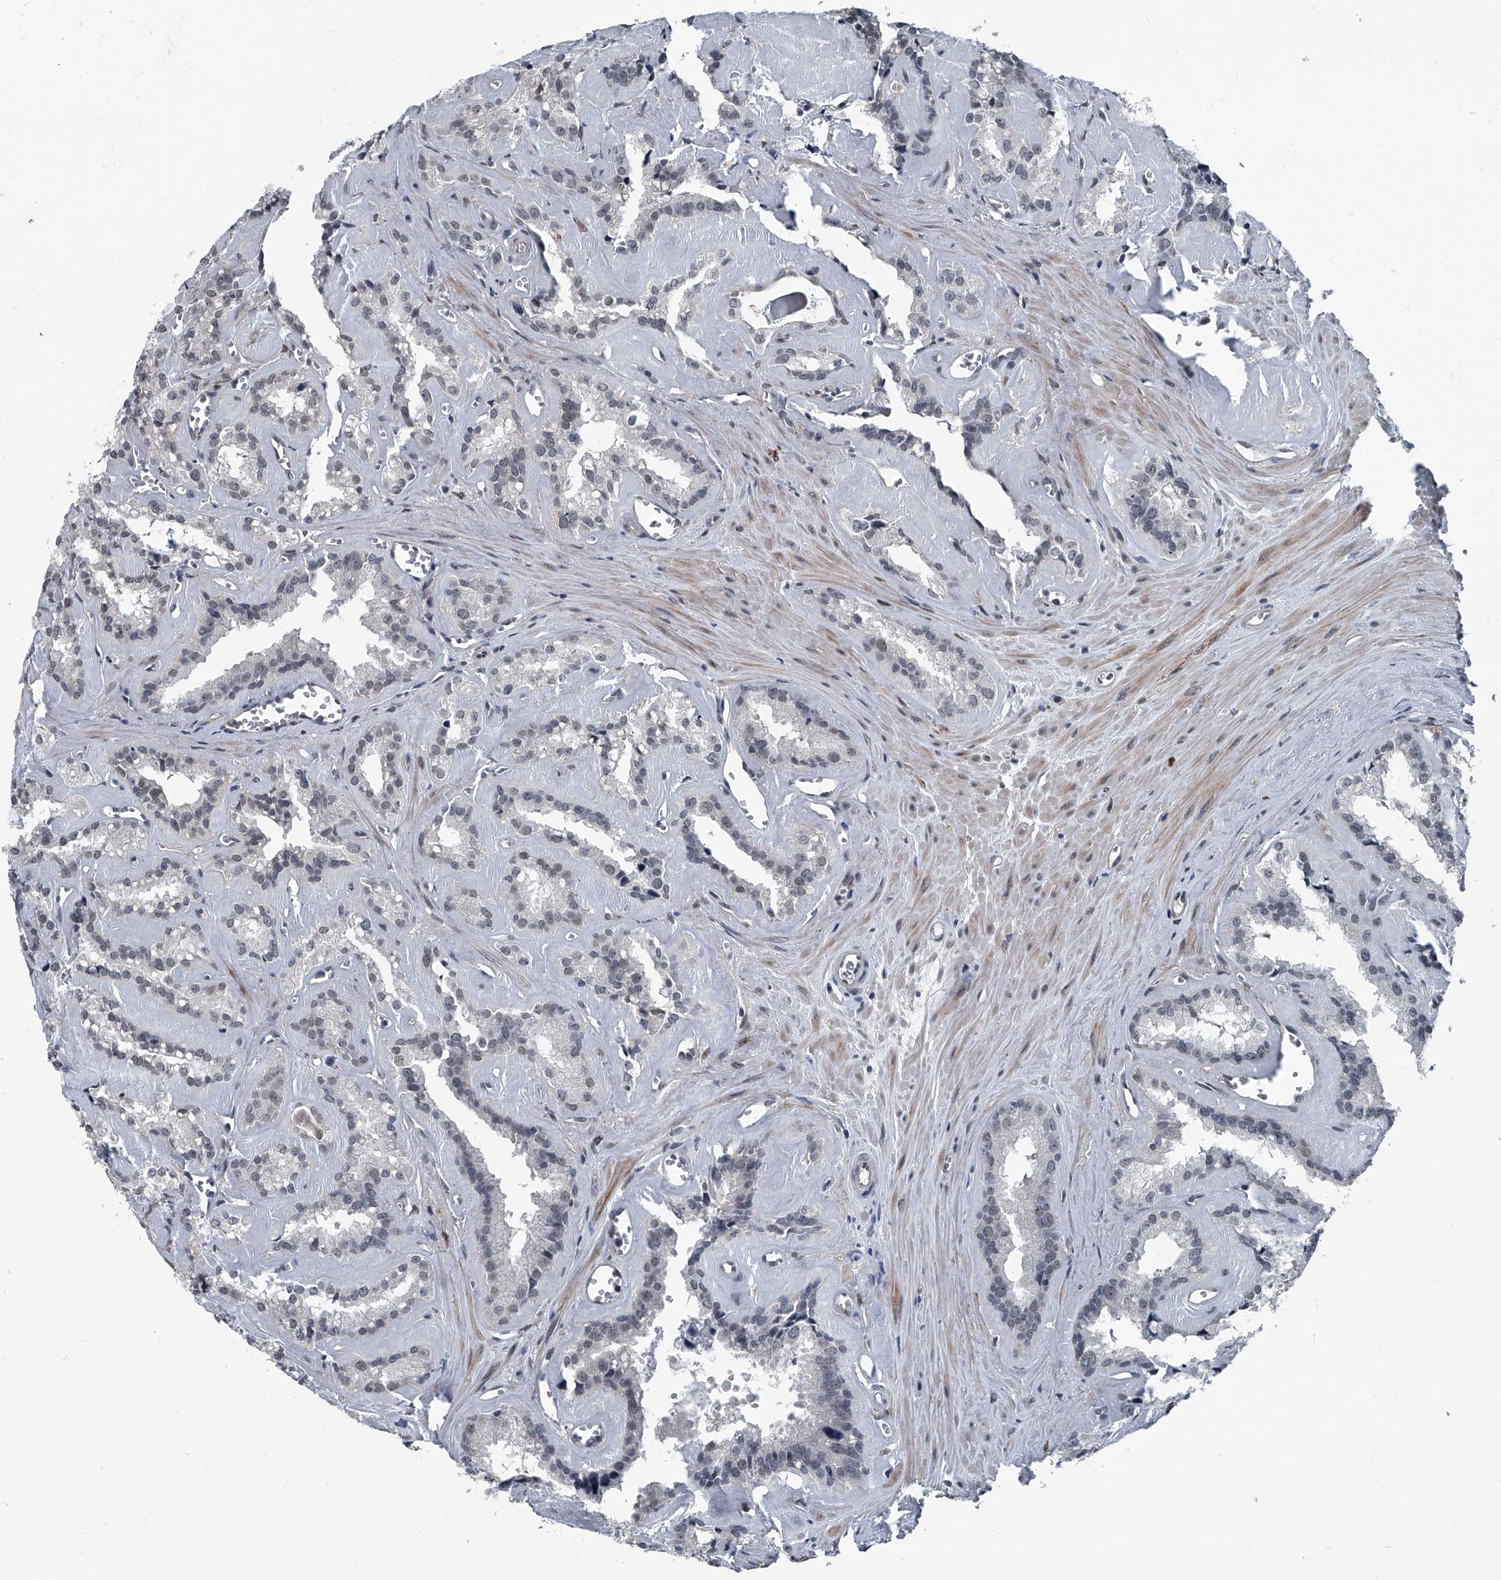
{"staining": {"intensity": "weak", "quantity": "<25%", "location": "nuclear"}, "tissue": "seminal vesicle", "cell_type": "Glandular cells", "image_type": "normal", "snomed": [{"axis": "morphology", "description": "Normal tissue, NOS"}, {"axis": "topography", "description": "Prostate"}, {"axis": "topography", "description": "Seminal veicle"}], "caption": "High magnification brightfield microscopy of unremarkable seminal vesicle stained with DAB (3,3'-diaminobenzidine) (brown) and counterstained with hematoxylin (blue): glandular cells show no significant staining. (Stains: DAB (3,3'-diaminobenzidine) immunohistochemistry (IHC) with hematoxylin counter stain, Microscopy: brightfield microscopy at high magnification).", "gene": "MEN1", "patient": {"sex": "male", "age": 59}}